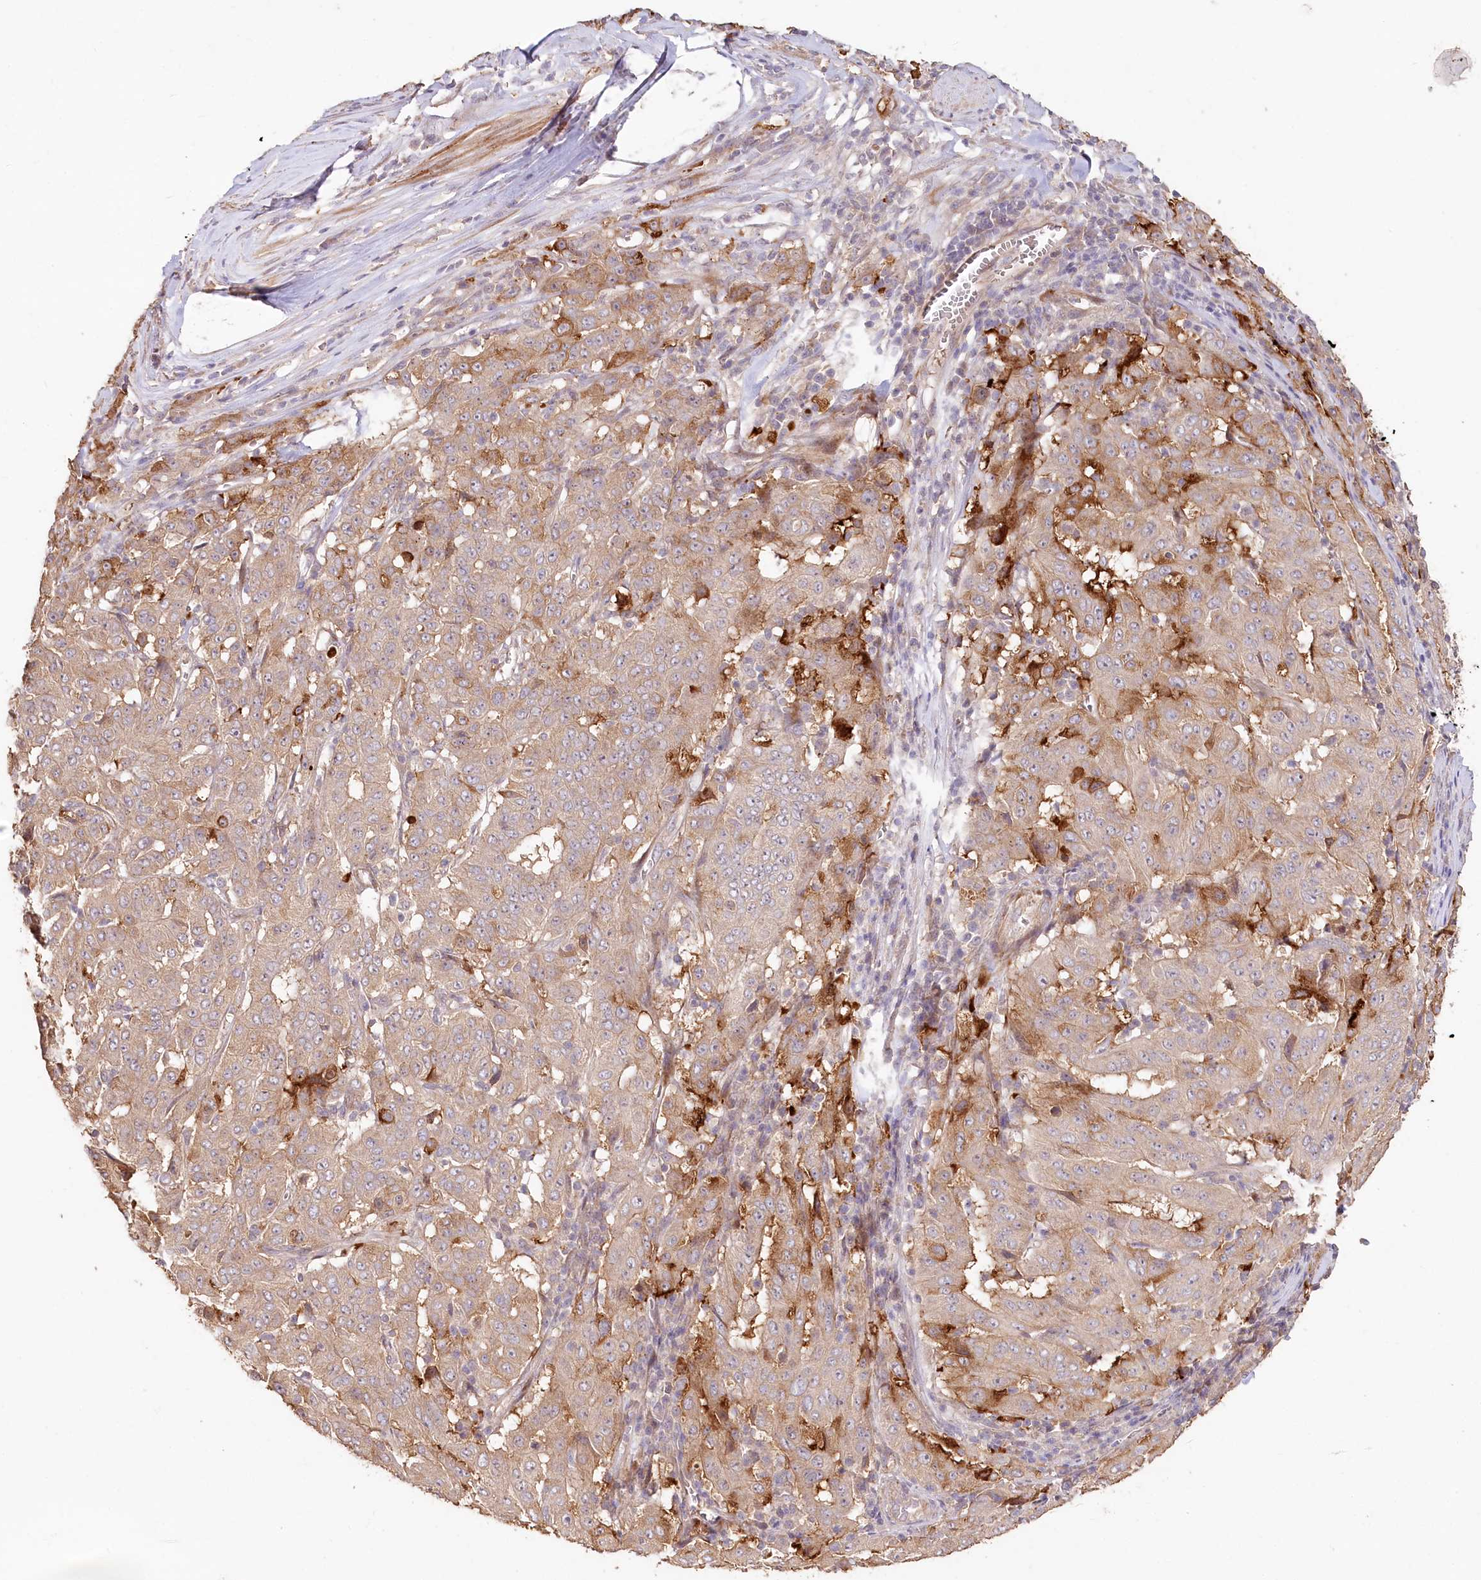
{"staining": {"intensity": "moderate", "quantity": "<25%", "location": "cytoplasmic/membranous"}, "tissue": "pancreatic cancer", "cell_type": "Tumor cells", "image_type": "cancer", "snomed": [{"axis": "morphology", "description": "Adenocarcinoma, NOS"}, {"axis": "topography", "description": "Pancreas"}], "caption": "Immunohistochemistry (IHC) histopathology image of pancreatic cancer stained for a protein (brown), which displays low levels of moderate cytoplasmic/membranous expression in about <25% of tumor cells.", "gene": "IRAK1BP1", "patient": {"sex": "male", "age": 63}}